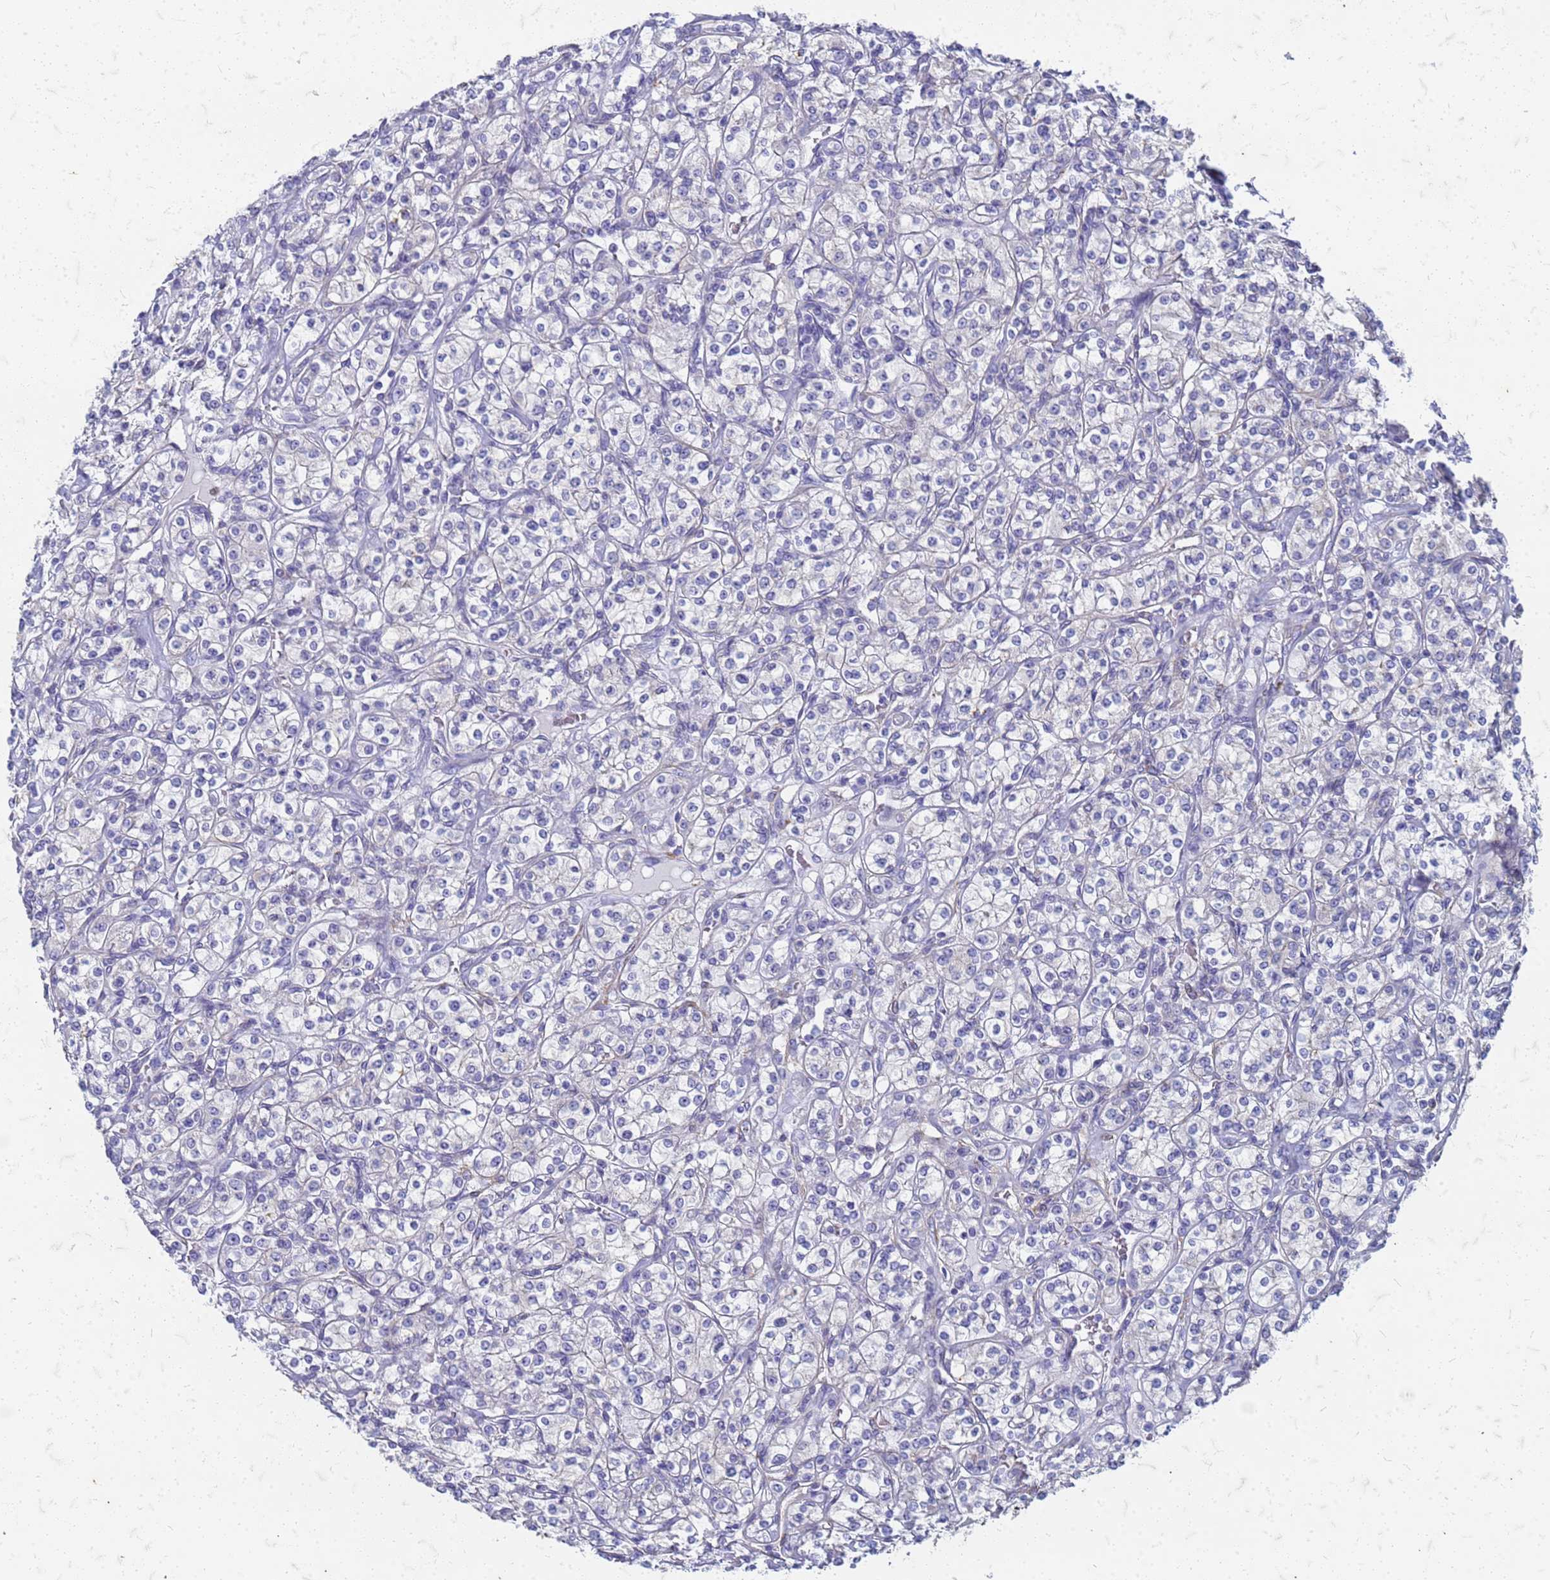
{"staining": {"intensity": "negative", "quantity": "none", "location": "none"}, "tissue": "renal cancer", "cell_type": "Tumor cells", "image_type": "cancer", "snomed": [{"axis": "morphology", "description": "Adenocarcinoma, NOS"}, {"axis": "topography", "description": "Kidney"}], "caption": "Tumor cells show no significant staining in renal cancer.", "gene": "TRIM64B", "patient": {"sex": "male", "age": 77}}